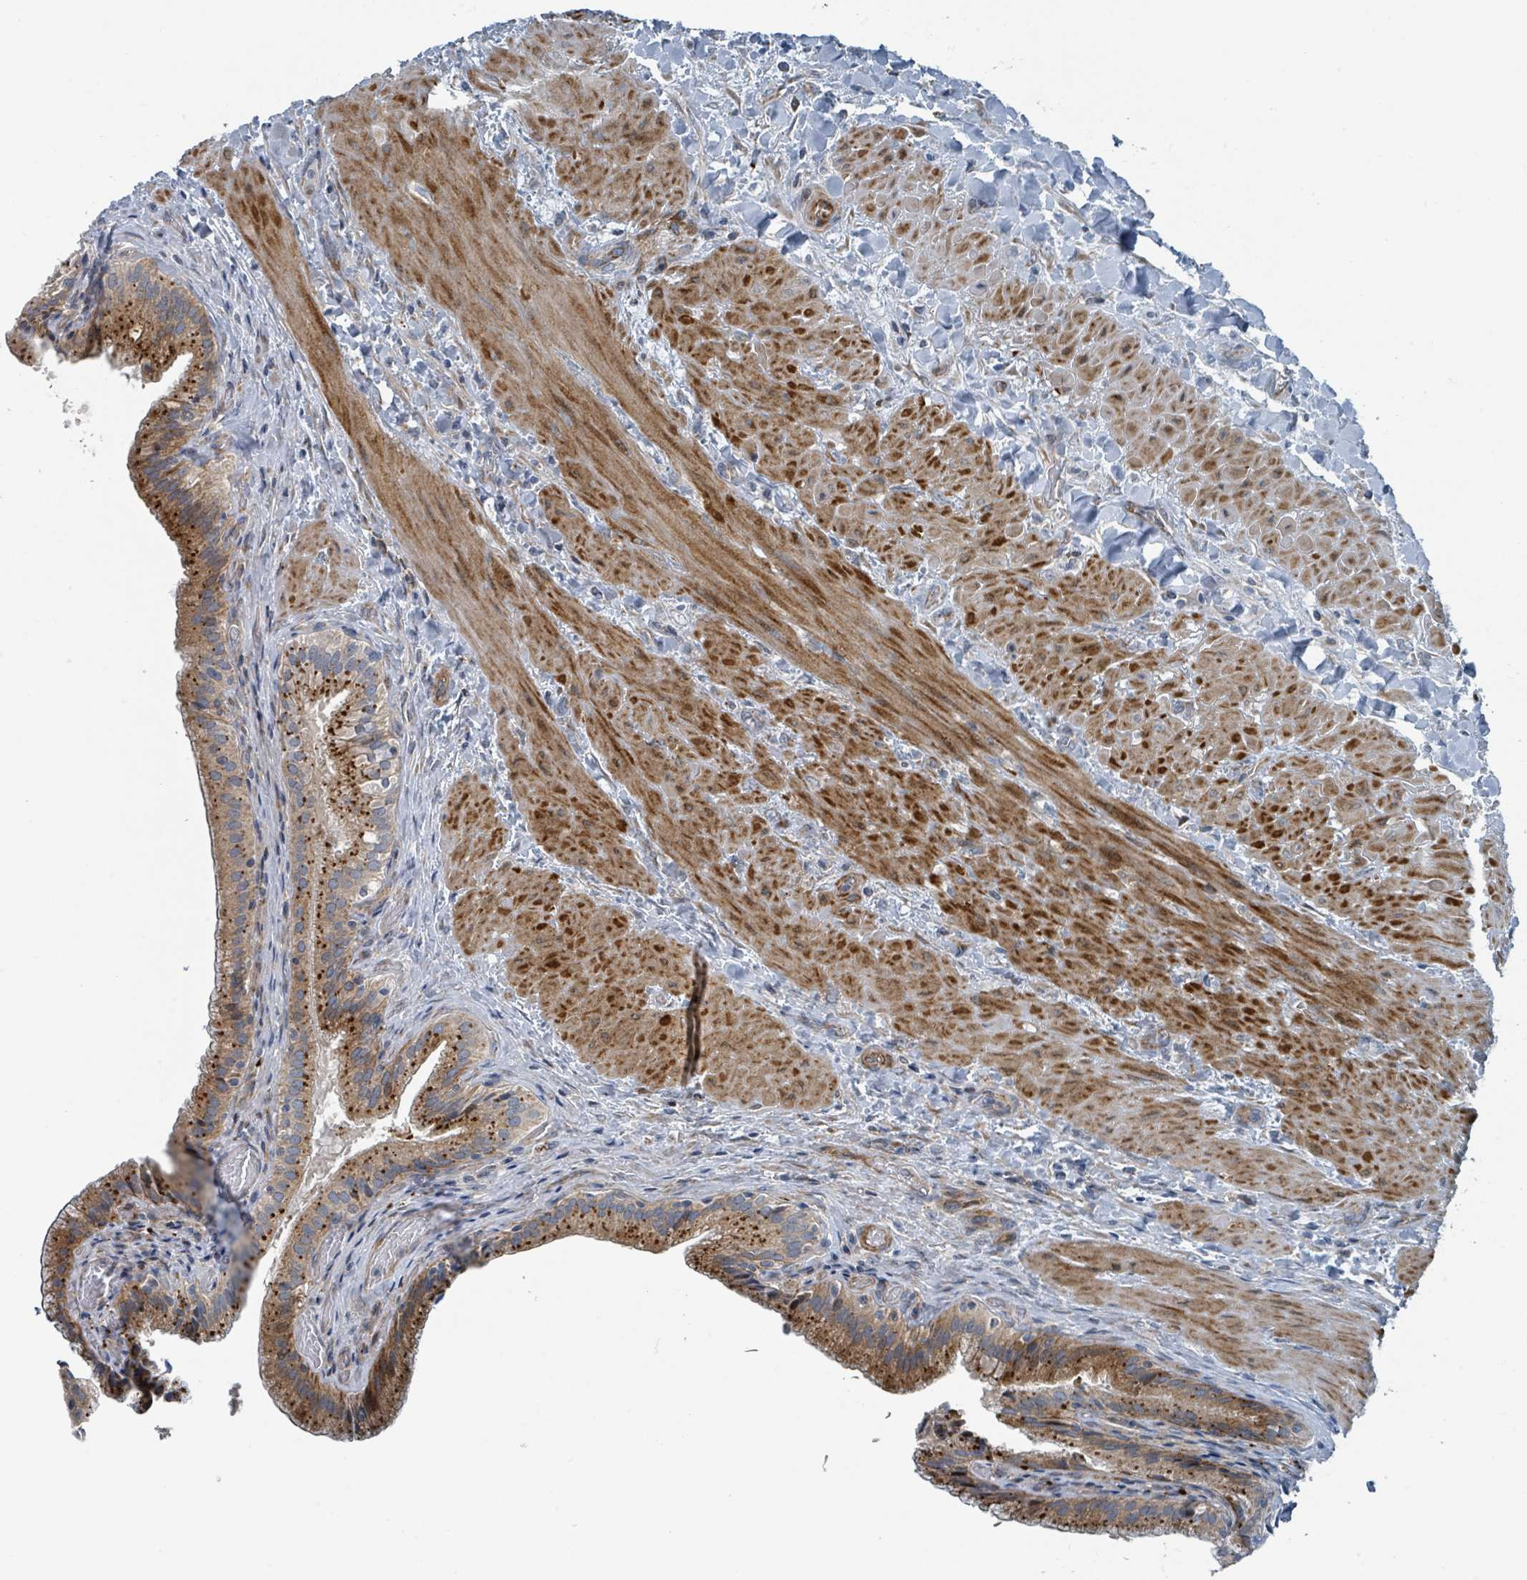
{"staining": {"intensity": "strong", "quantity": ">75%", "location": "cytoplasmic/membranous"}, "tissue": "gallbladder", "cell_type": "Glandular cells", "image_type": "normal", "snomed": [{"axis": "morphology", "description": "Normal tissue, NOS"}, {"axis": "topography", "description": "Gallbladder"}], "caption": "A high-resolution micrograph shows IHC staining of unremarkable gallbladder, which shows strong cytoplasmic/membranous staining in approximately >75% of glandular cells.", "gene": "DIPK2A", "patient": {"sex": "male", "age": 24}}